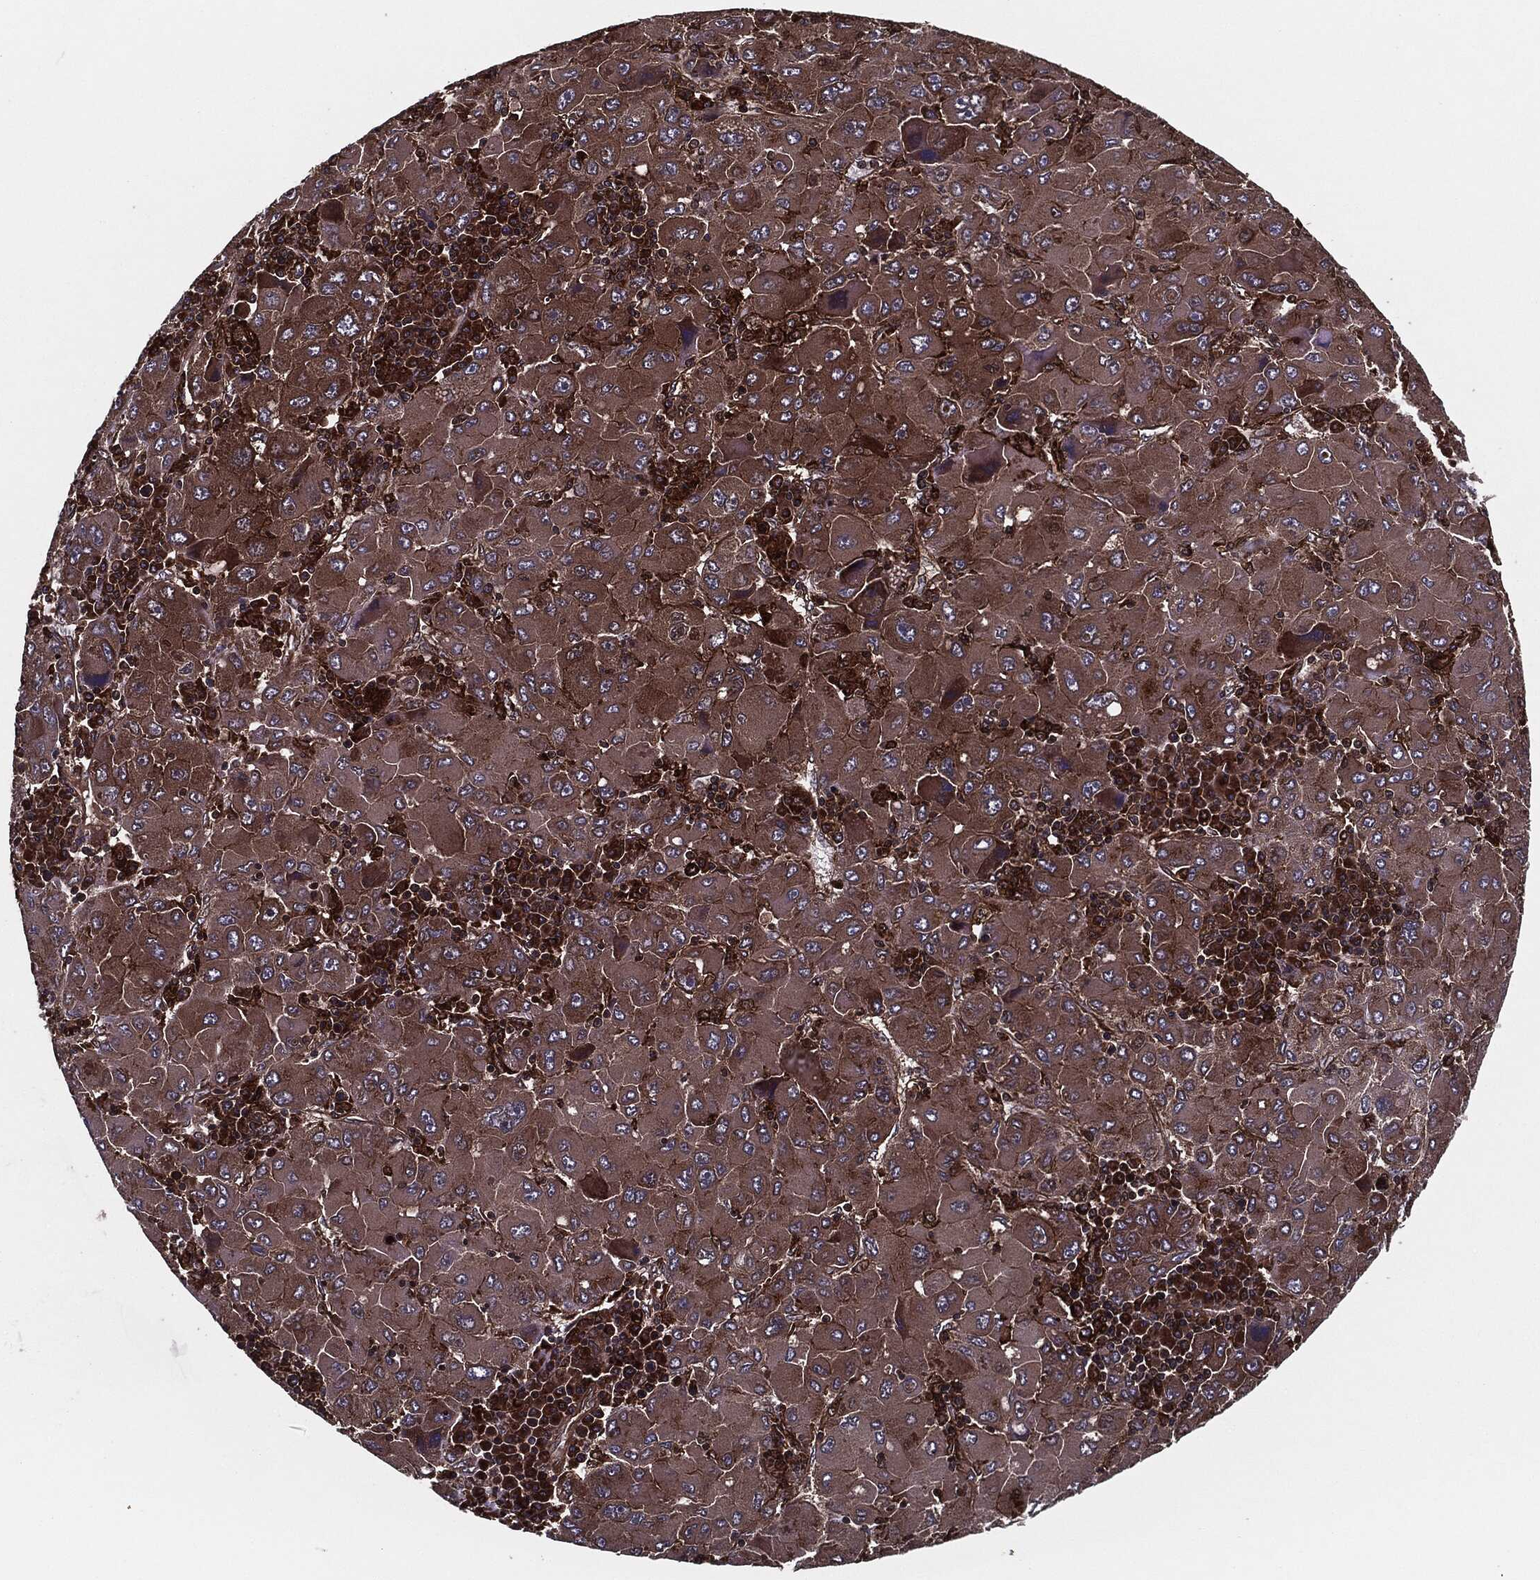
{"staining": {"intensity": "moderate", "quantity": "25%-75%", "location": "cytoplasmic/membranous"}, "tissue": "liver cancer", "cell_type": "Tumor cells", "image_type": "cancer", "snomed": [{"axis": "morphology", "description": "Carcinoma, Hepatocellular, NOS"}, {"axis": "topography", "description": "Liver"}], "caption": "Immunohistochemical staining of human hepatocellular carcinoma (liver) exhibits moderate cytoplasmic/membranous protein expression in approximately 25%-75% of tumor cells. (IHC, brightfield microscopy, high magnification).", "gene": "RAP1GDS1", "patient": {"sex": "male", "age": 75}}